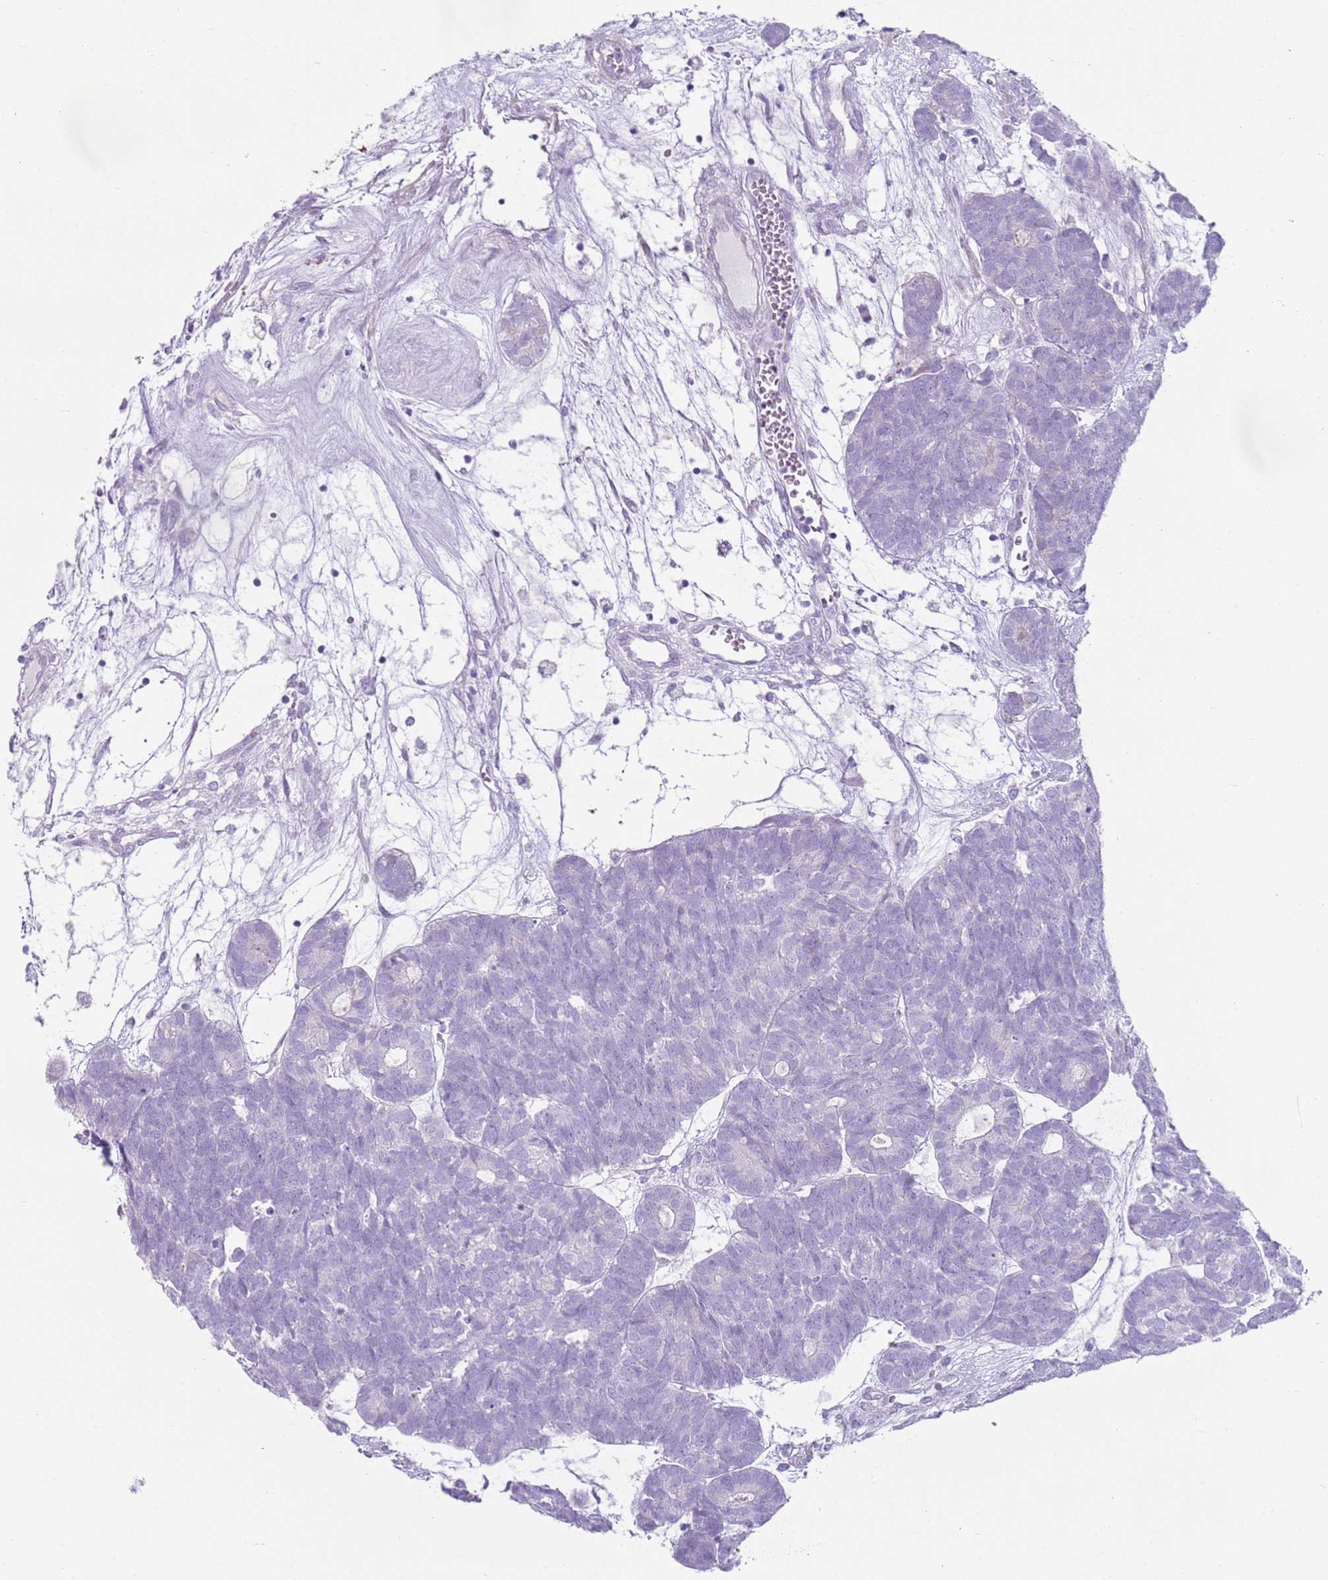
{"staining": {"intensity": "negative", "quantity": "none", "location": "none"}, "tissue": "head and neck cancer", "cell_type": "Tumor cells", "image_type": "cancer", "snomed": [{"axis": "morphology", "description": "Adenocarcinoma, NOS"}, {"axis": "topography", "description": "Head-Neck"}], "caption": "Micrograph shows no significant protein staining in tumor cells of adenocarcinoma (head and neck).", "gene": "CD177", "patient": {"sex": "female", "age": 81}}